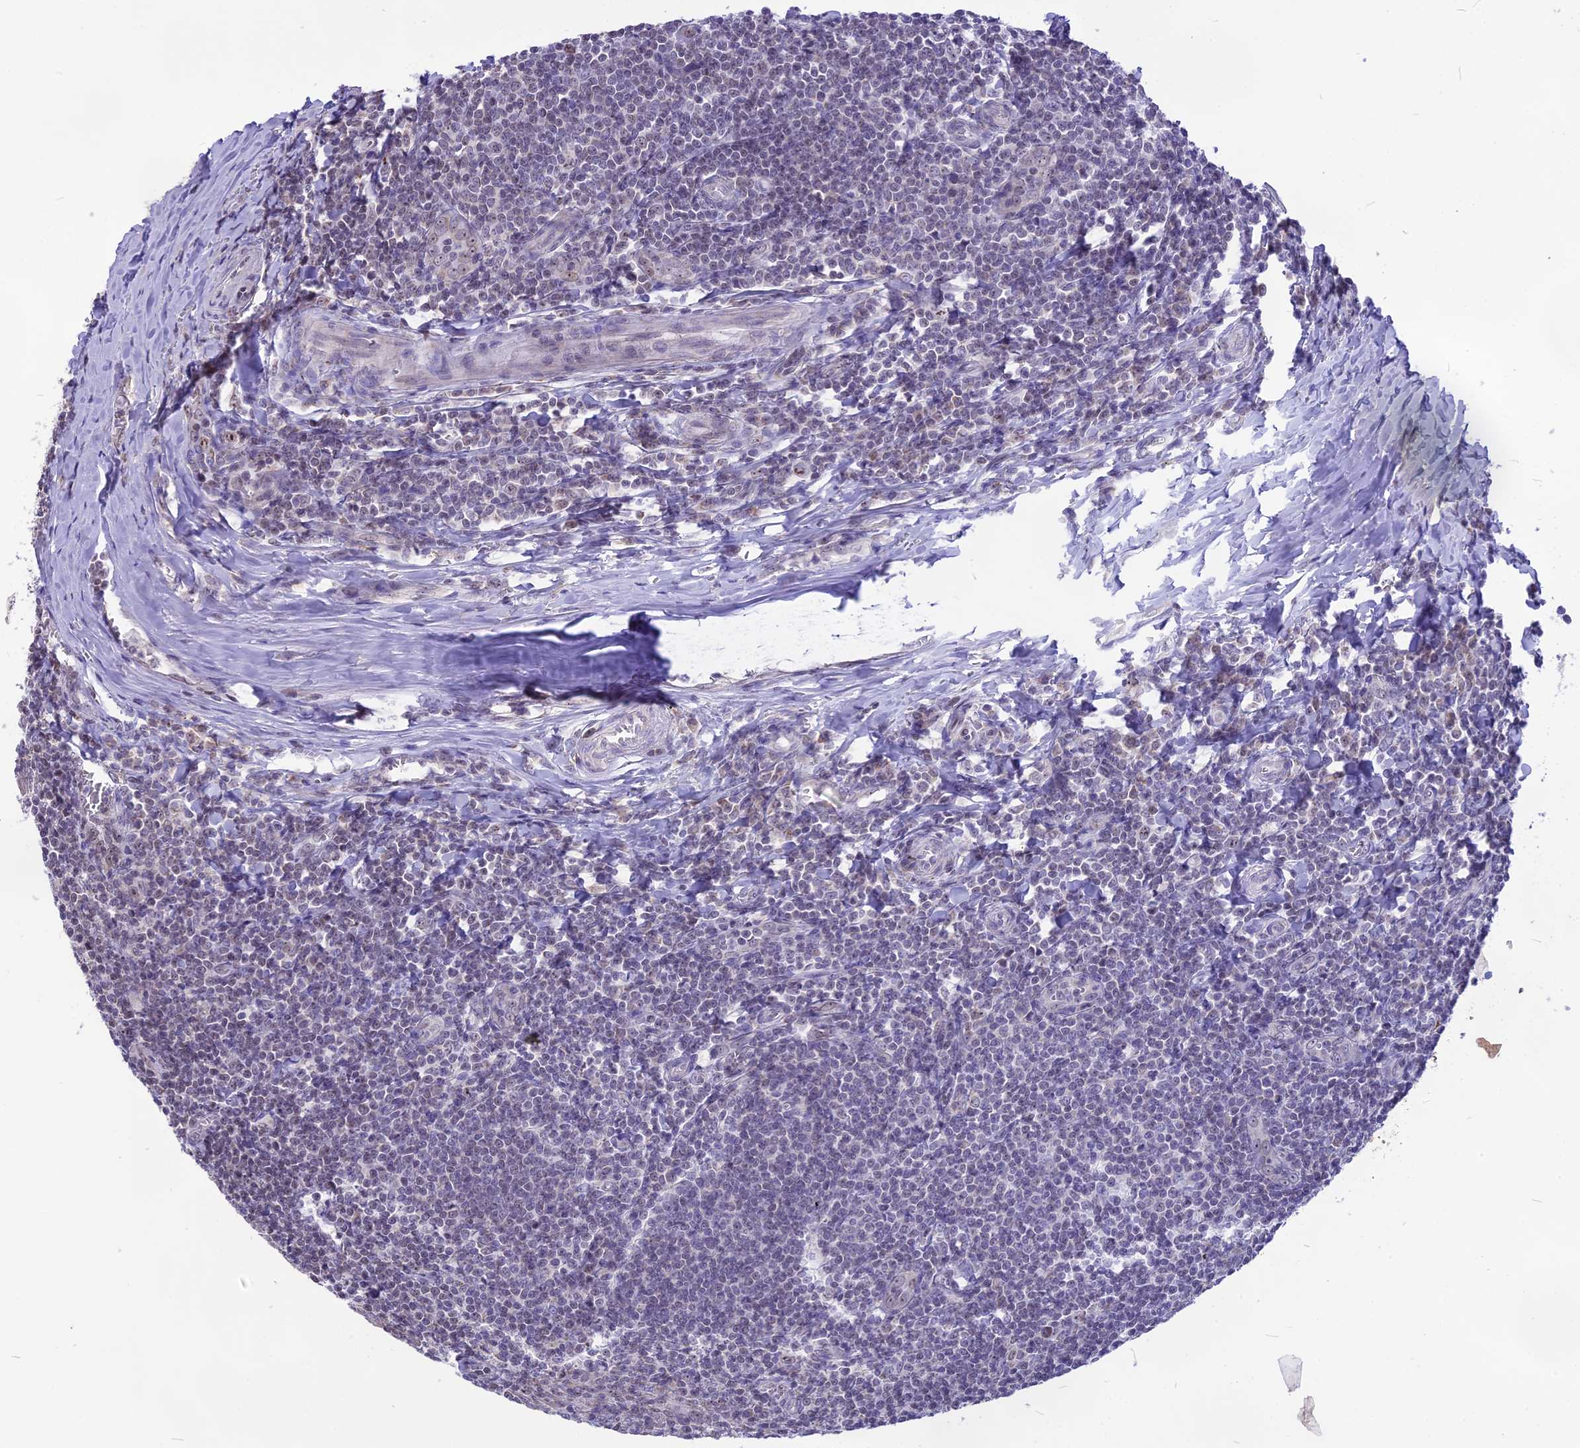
{"staining": {"intensity": "moderate", "quantity": "<25%", "location": "nuclear"}, "tissue": "tonsil", "cell_type": "Germinal center cells", "image_type": "normal", "snomed": [{"axis": "morphology", "description": "Normal tissue, NOS"}, {"axis": "topography", "description": "Tonsil"}], "caption": "High-power microscopy captured an IHC micrograph of benign tonsil, revealing moderate nuclear staining in about <25% of germinal center cells.", "gene": "CMSS1", "patient": {"sex": "male", "age": 27}}